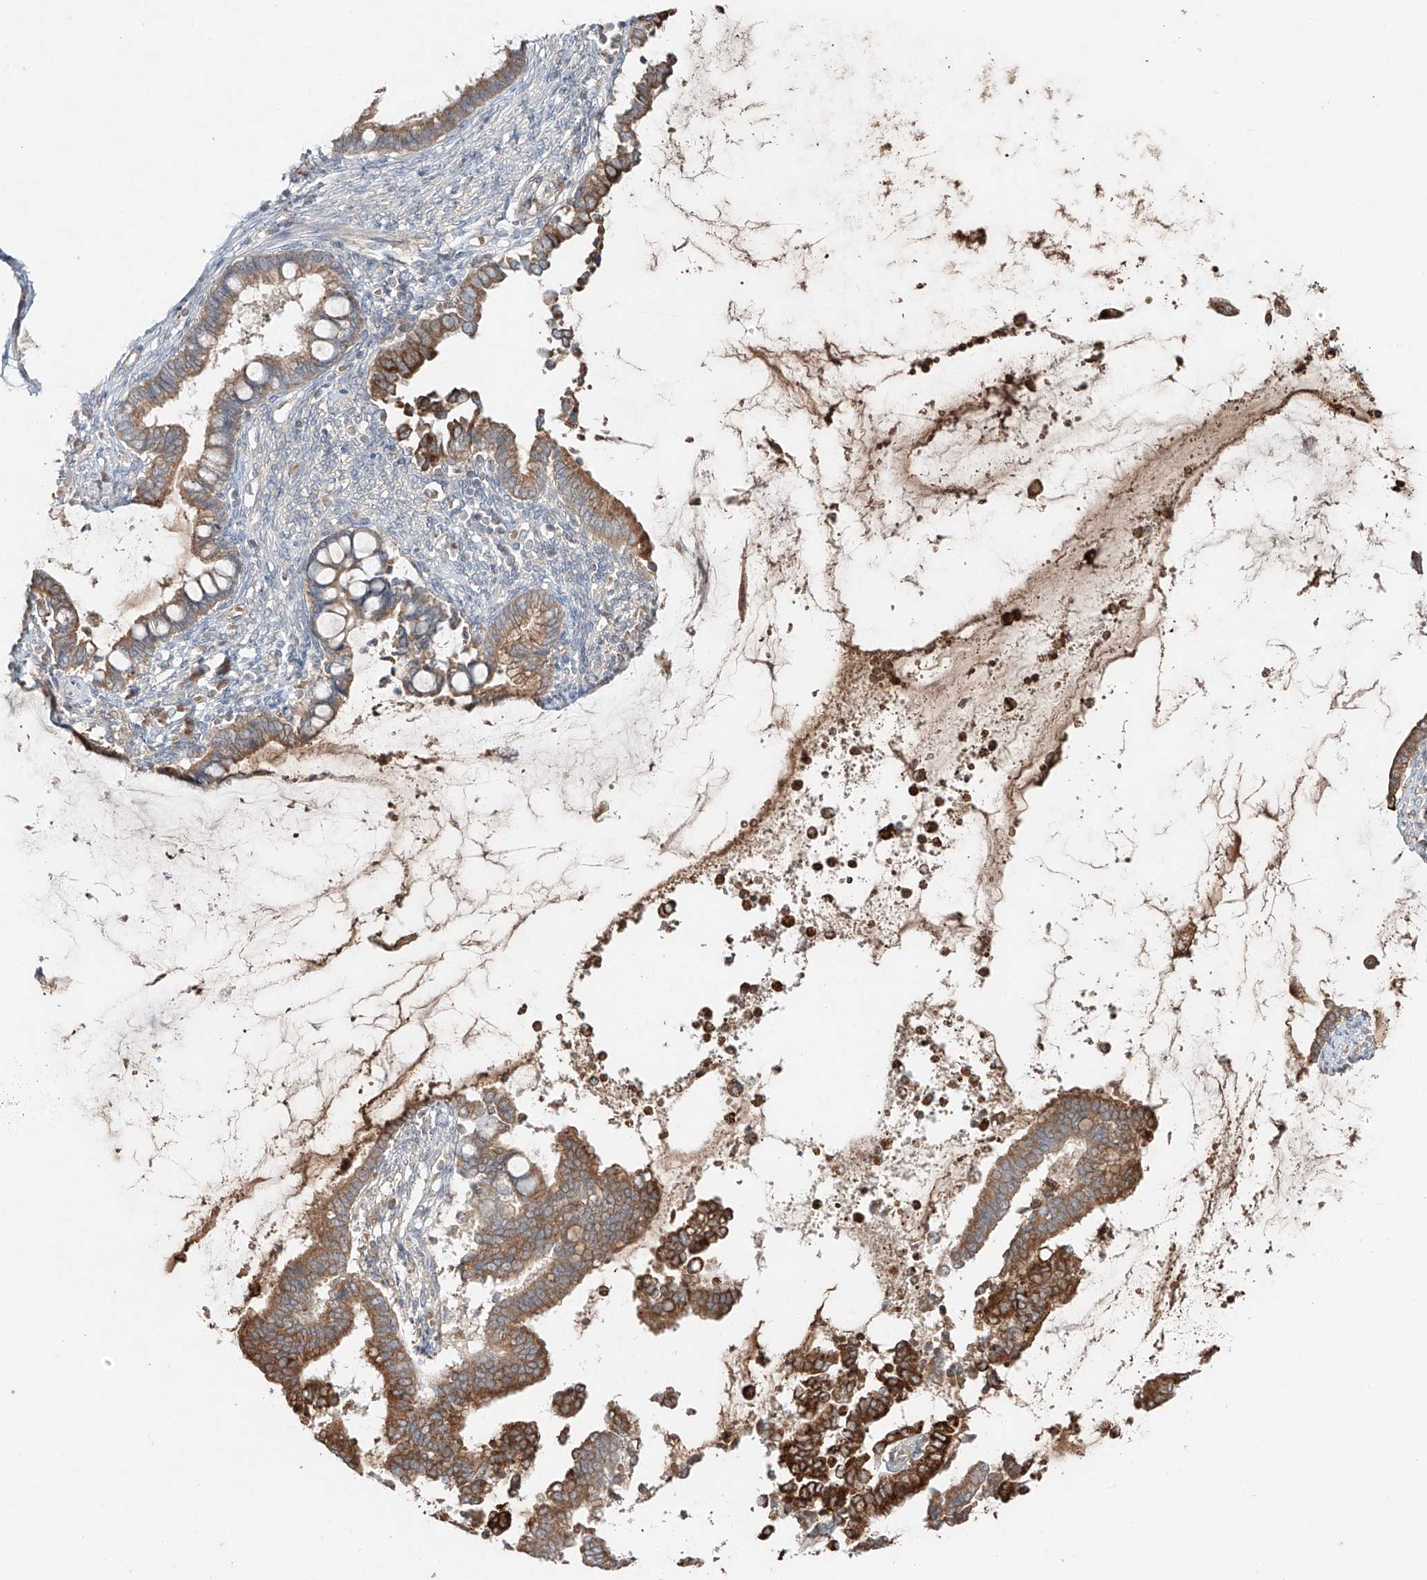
{"staining": {"intensity": "moderate", "quantity": ">75%", "location": "cytoplasmic/membranous"}, "tissue": "cervical cancer", "cell_type": "Tumor cells", "image_type": "cancer", "snomed": [{"axis": "morphology", "description": "Adenocarcinoma, NOS"}, {"axis": "topography", "description": "Cervix"}], "caption": "Cervical cancer (adenocarcinoma) stained with a protein marker reveals moderate staining in tumor cells.", "gene": "ERO1A", "patient": {"sex": "female", "age": 44}}